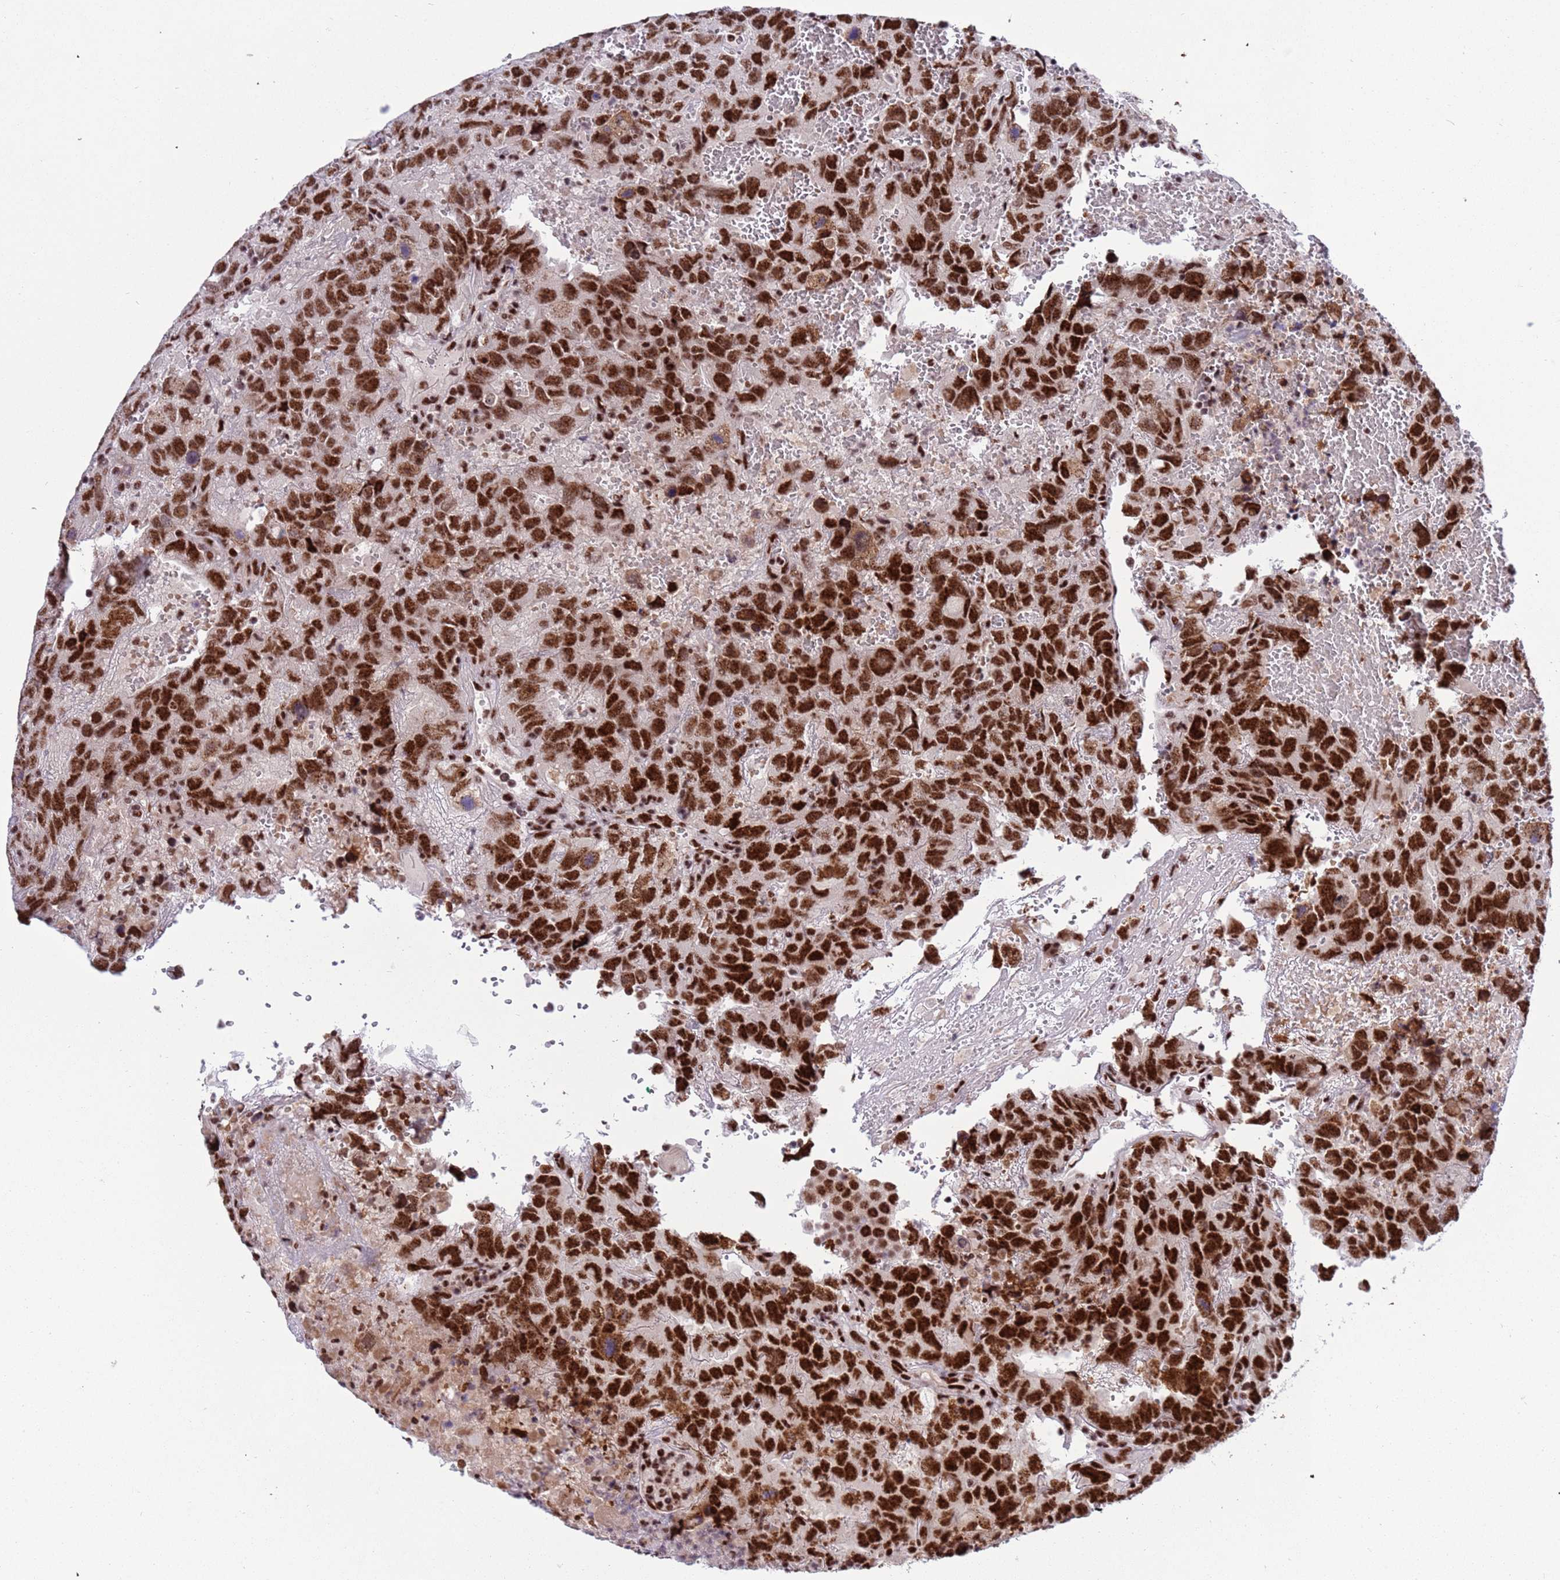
{"staining": {"intensity": "strong", "quantity": ">75%", "location": "nuclear"}, "tissue": "testis cancer", "cell_type": "Tumor cells", "image_type": "cancer", "snomed": [{"axis": "morphology", "description": "Carcinoma, Embryonal, NOS"}, {"axis": "topography", "description": "Testis"}], "caption": "Immunohistochemistry (IHC) (DAB (3,3'-diaminobenzidine)) staining of testis cancer (embryonal carcinoma) displays strong nuclear protein expression in approximately >75% of tumor cells.", "gene": "THOC2", "patient": {"sex": "male", "age": 45}}